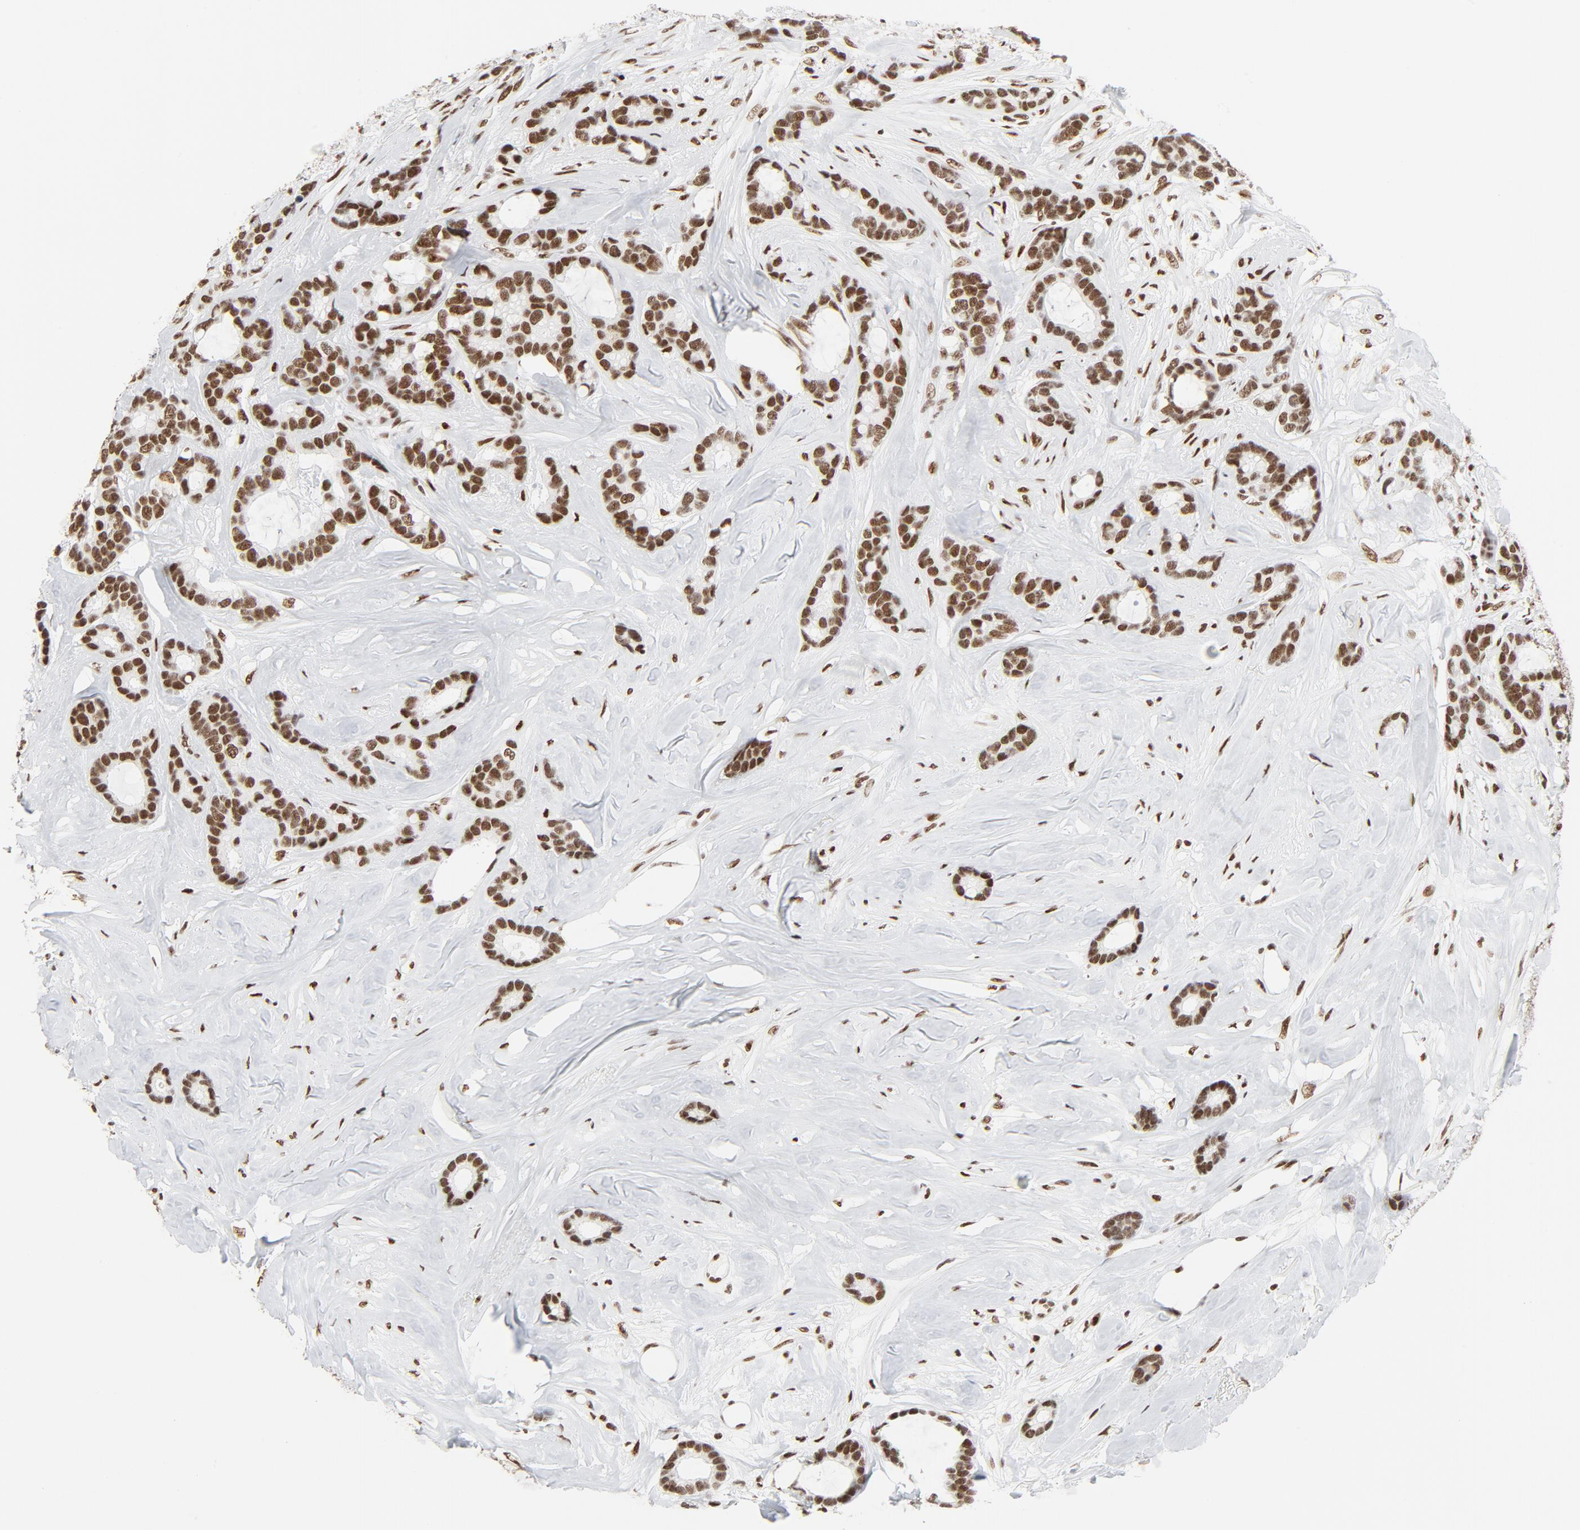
{"staining": {"intensity": "moderate", "quantity": ">75%", "location": "nuclear"}, "tissue": "breast cancer", "cell_type": "Tumor cells", "image_type": "cancer", "snomed": [{"axis": "morphology", "description": "Duct carcinoma"}, {"axis": "topography", "description": "Breast"}], "caption": "Immunohistochemical staining of human breast cancer (intraductal carcinoma) shows moderate nuclear protein expression in approximately >75% of tumor cells.", "gene": "GTF2H1", "patient": {"sex": "female", "age": 87}}